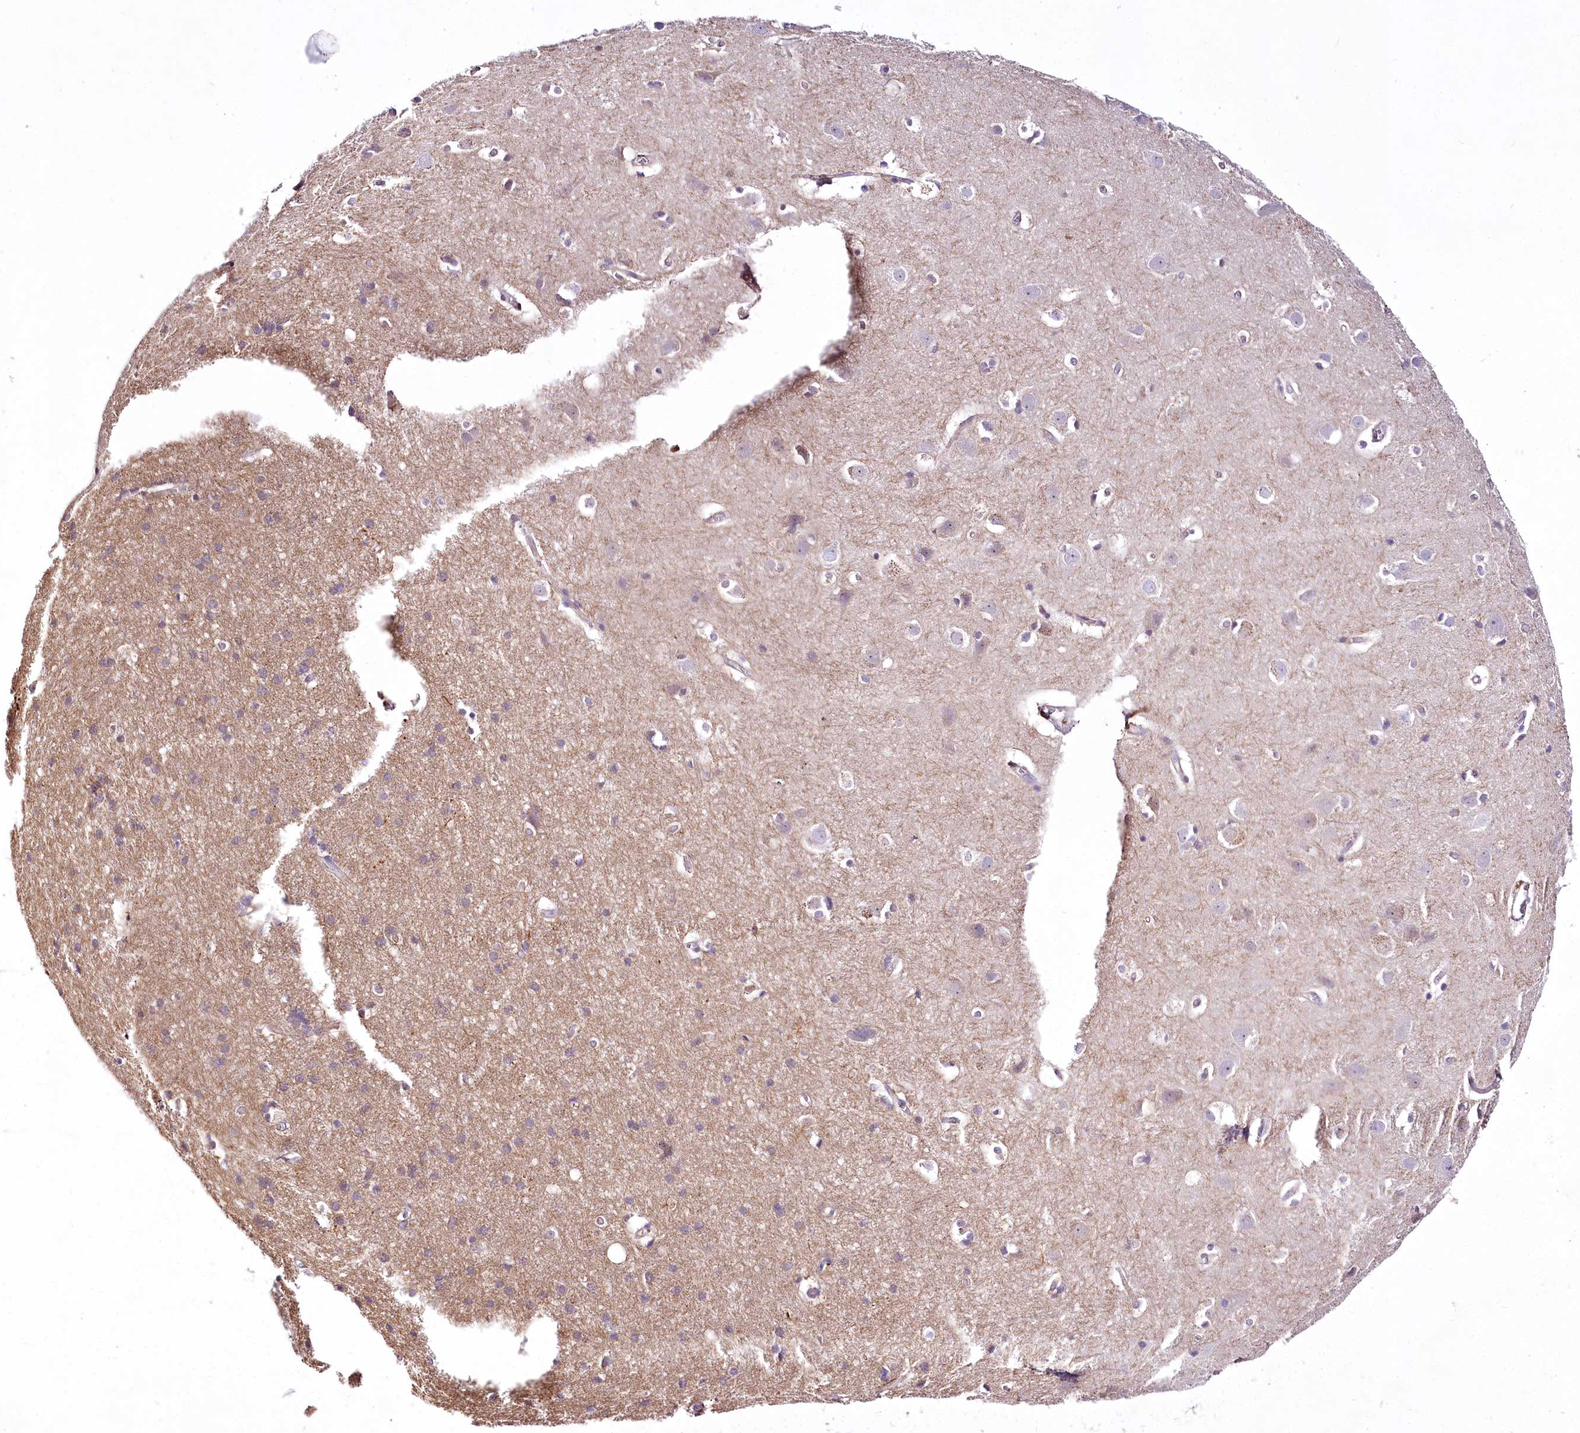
{"staining": {"intensity": "weak", "quantity": ">75%", "location": "cytoplasmic/membranous"}, "tissue": "cerebral cortex", "cell_type": "Endothelial cells", "image_type": "normal", "snomed": [{"axis": "morphology", "description": "Normal tissue, NOS"}, {"axis": "topography", "description": "Cerebral cortex"}], "caption": "This image reveals IHC staining of normal cerebral cortex, with low weak cytoplasmic/membranous positivity in about >75% of endothelial cells.", "gene": "VWA5A", "patient": {"sex": "male", "age": 54}}